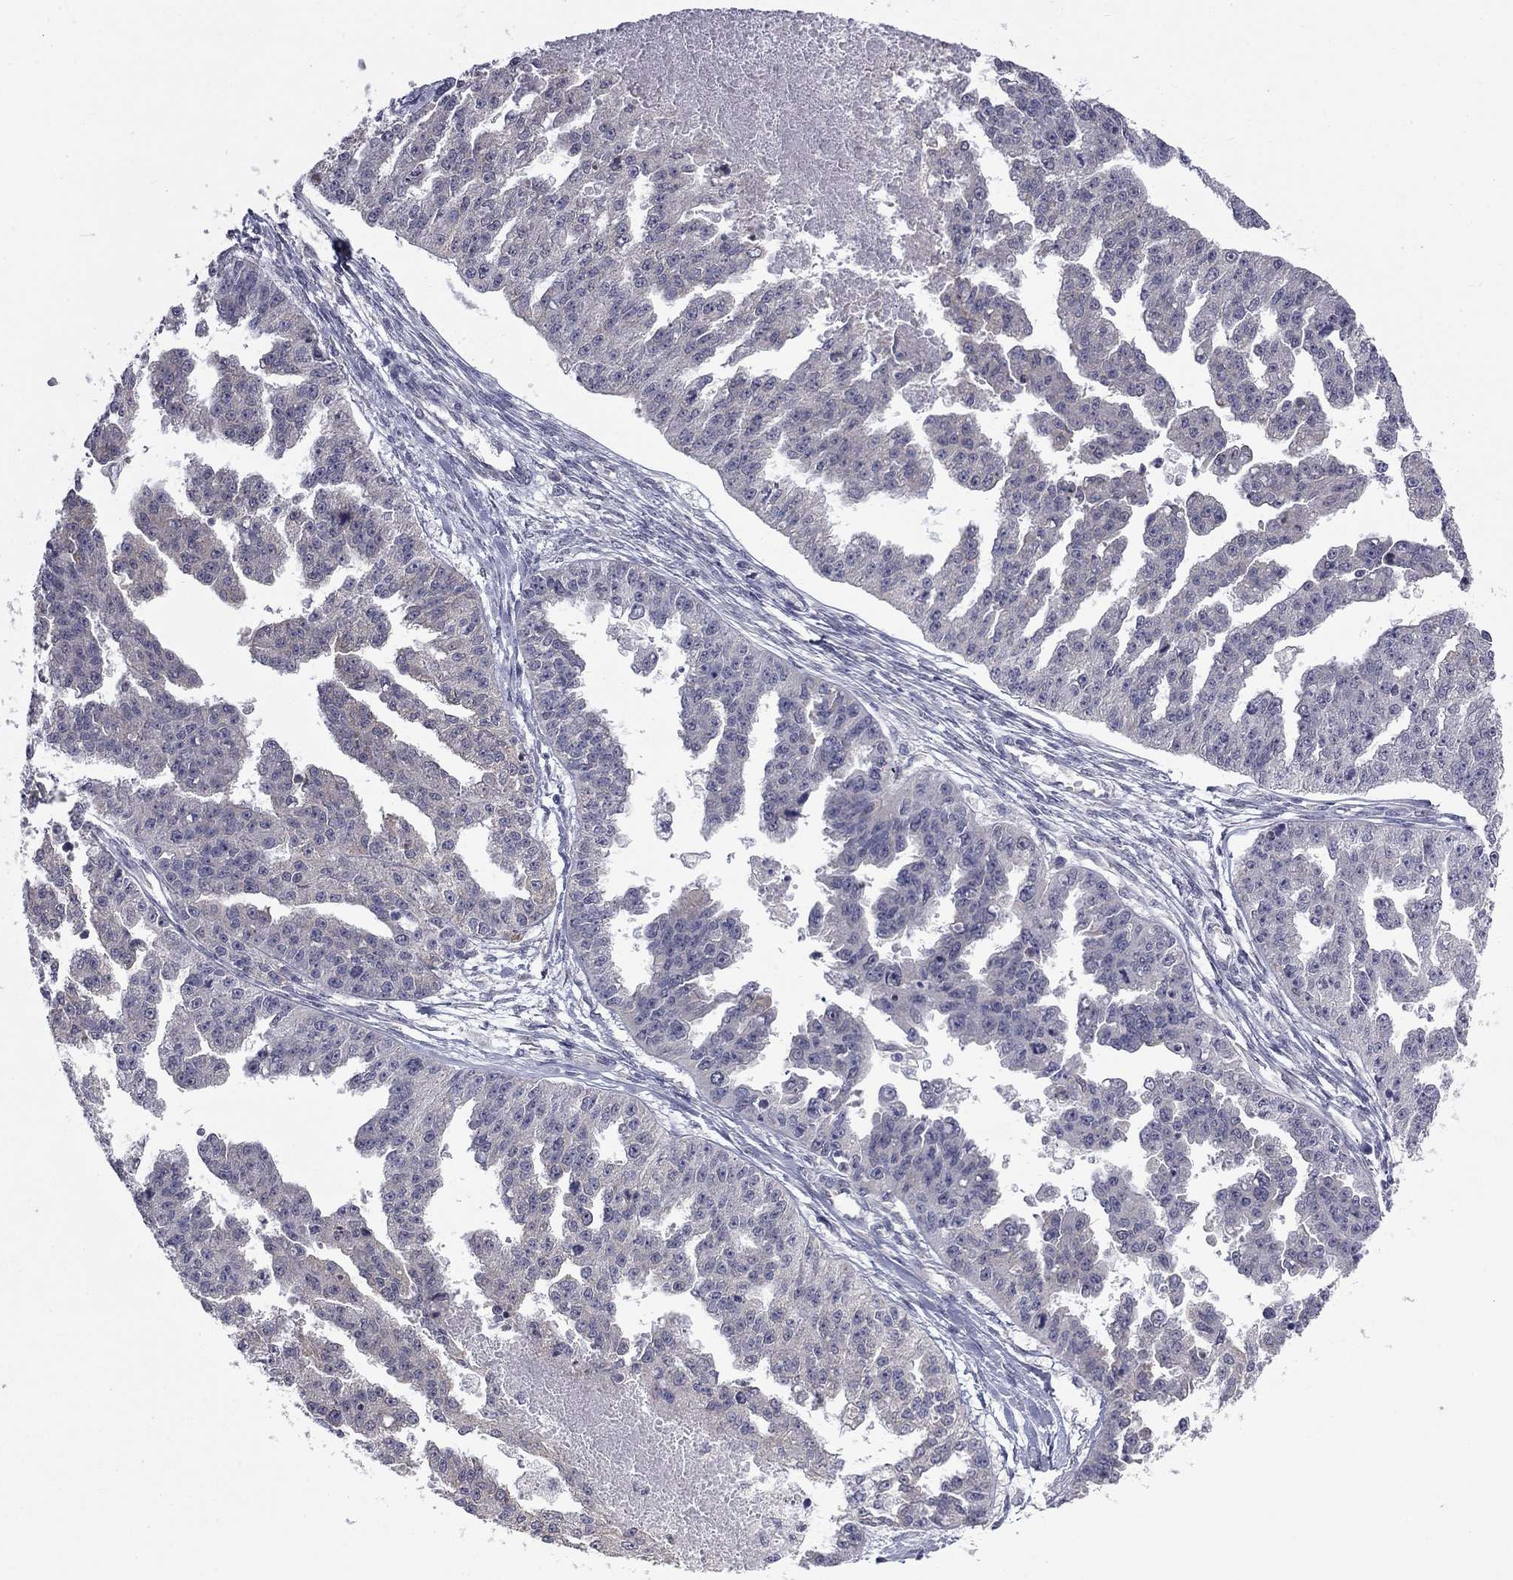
{"staining": {"intensity": "negative", "quantity": "none", "location": "none"}, "tissue": "ovarian cancer", "cell_type": "Tumor cells", "image_type": "cancer", "snomed": [{"axis": "morphology", "description": "Cystadenocarcinoma, serous, NOS"}, {"axis": "topography", "description": "Ovary"}], "caption": "Human ovarian cancer (serous cystadenocarcinoma) stained for a protein using immunohistochemistry (IHC) demonstrates no expression in tumor cells.", "gene": "PRRT2", "patient": {"sex": "female", "age": 58}}